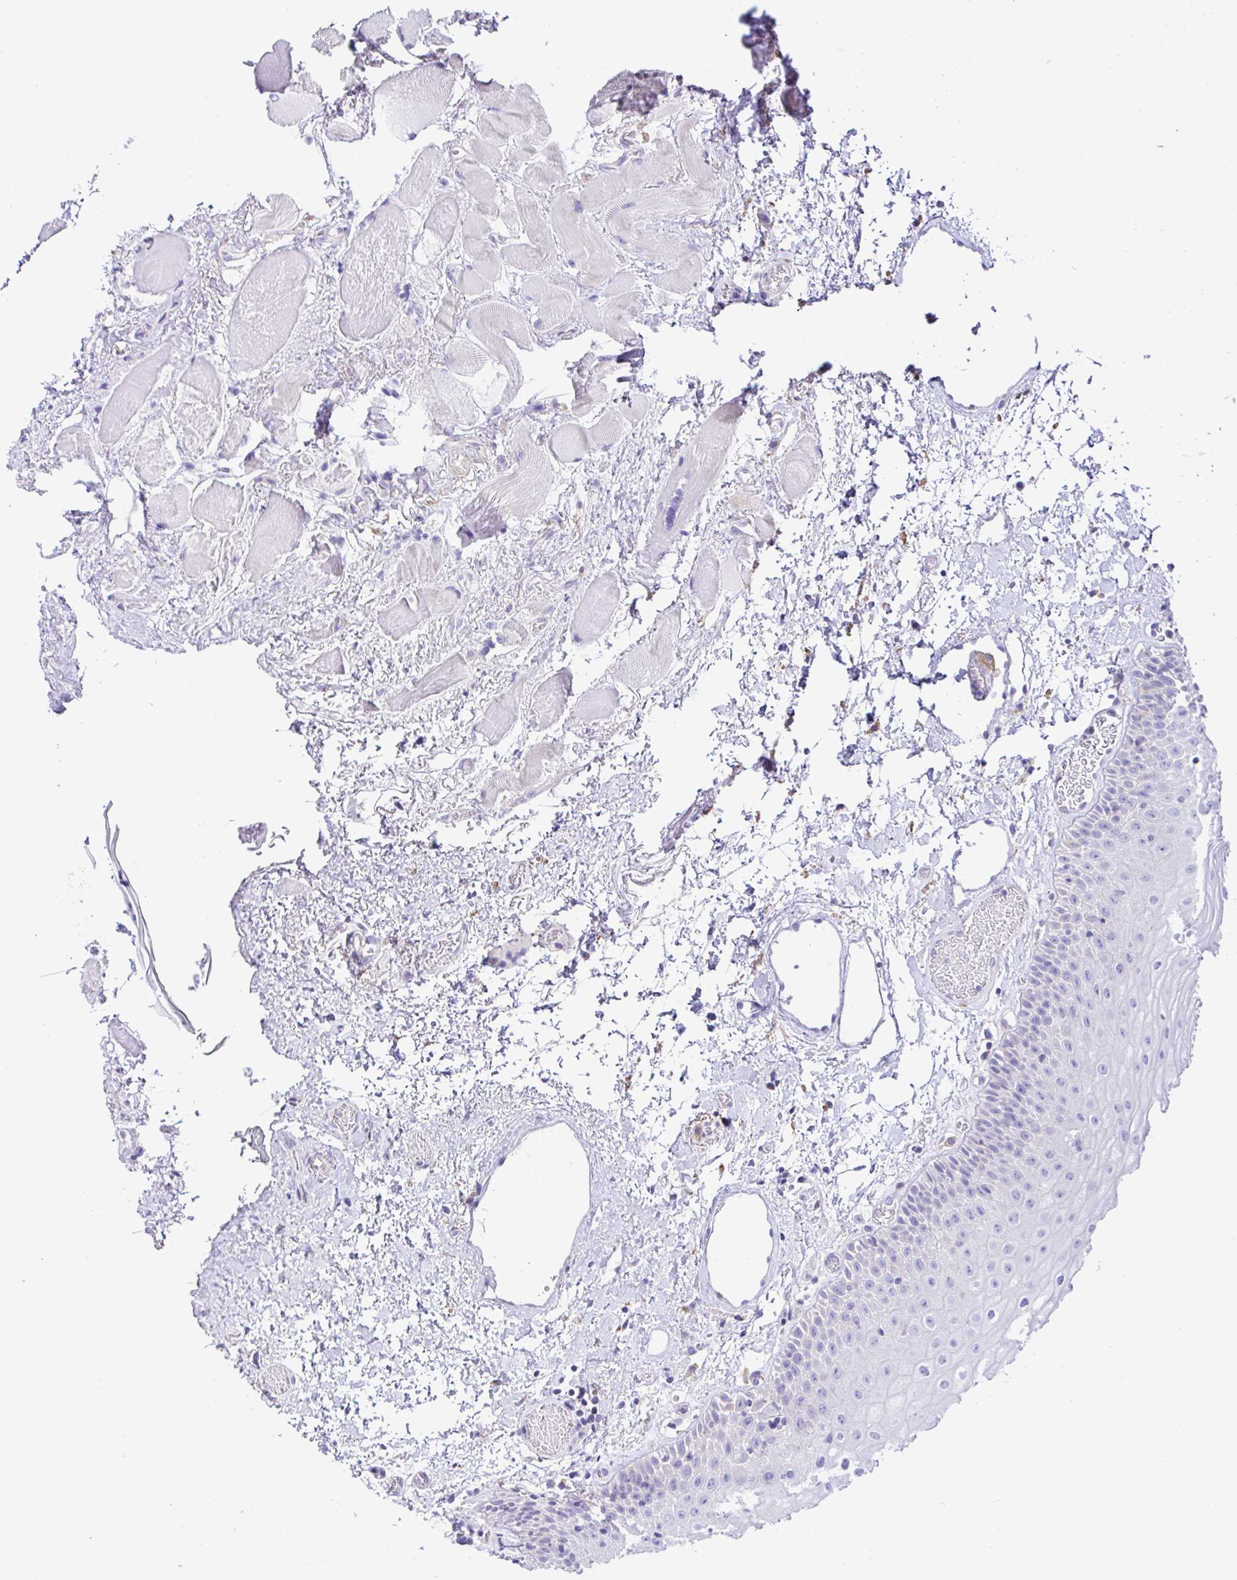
{"staining": {"intensity": "negative", "quantity": "none", "location": "none"}, "tissue": "oral mucosa", "cell_type": "Squamous epithelial cells", "image_type": "normal", "snomed": [{"axis": "morphology", "description": "Normal tissue, NOS"}, {"axis": "topography", "description": "Oral tissue"}], "caption": "The micrograph reveals no staining of squamous epithelial cells in normal oral mucosa. (Brightfield microscopy of DAB immunohistochemistry (IHC) at high magnification).", "gene": "OR4P4", "patient": {"sex": "female", "age": 82}}